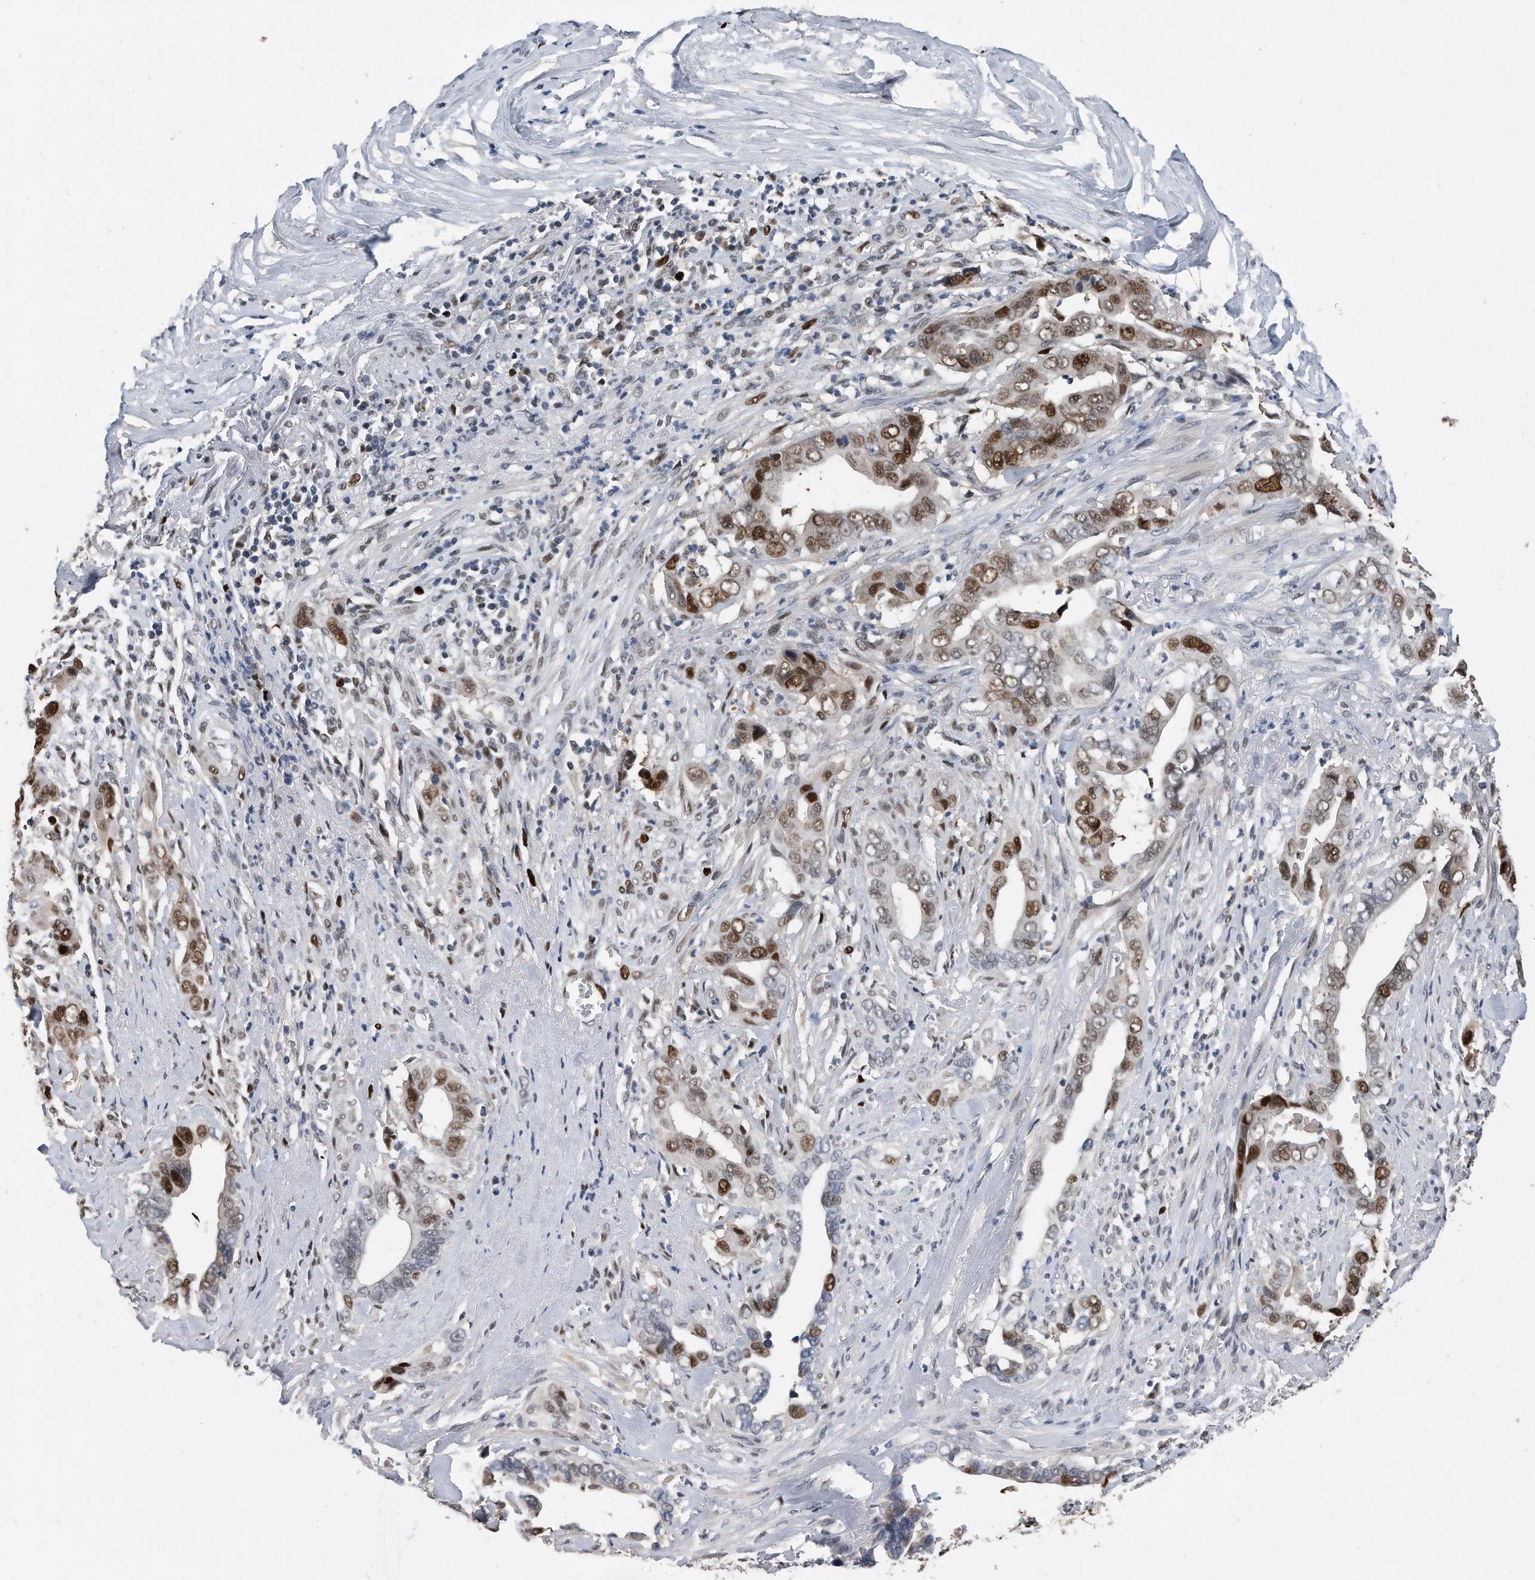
{"staining": {"intensity": "moderate", "quantity": "25%-75%", "location": "nuclear"}, "tissue": "liver cancer", "cell_type": "Tumor cells", "image_type": "cancer", "snomed": [{"axis": "morphology", "description": "Cholangiocarcinoma"}, {"axis": "topography", "description": "Liver"}], "caption": "This is a histology image of immunohistochemistry staining of liver cancer, which shows moderate positivity in the nuclear of tumor cells.", "gene": "PCNA", "patient": {"sex": "female", "age": 79}}